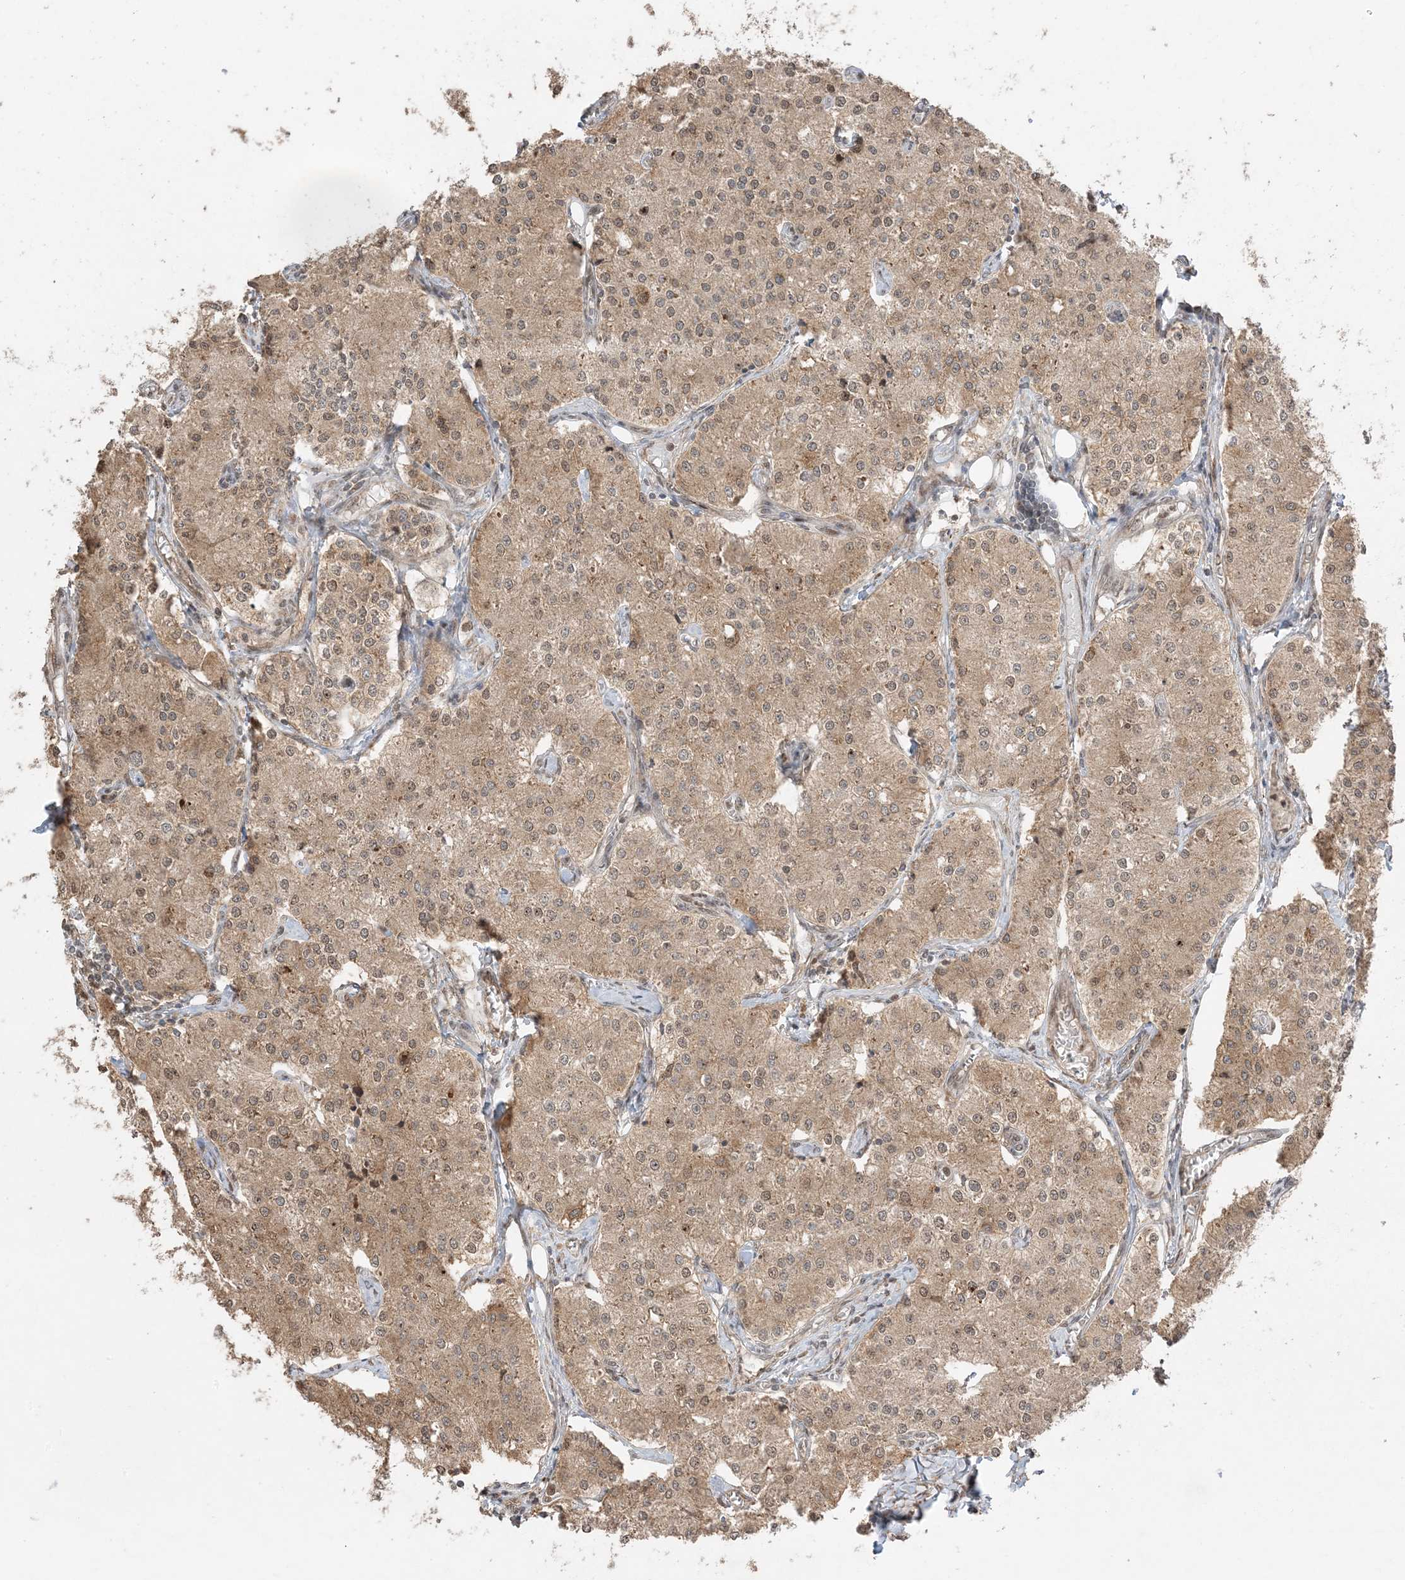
{"staining": {"intensity": "moderate", "quantity": "25%-75%", "location": "cytoplasmic/membranous"}, "tissue": "carcinoid", "cell_type": "Tumor cells", "image_type": "cancer", "snomed": [{"axis": "morphology", "description": "Carcinoid, malignant, NOS"}, {"axis": "topography", "description": "Colon"}], "caption": "Carcinoid stained with immunohistochemistry (IHC) demonstrates moderate cytoplasmic/membranous positivity in approximately 25%-75% of tumor cells.", "gene": "ZBTB41", "patient": {"sex": "female", "age": 52}}